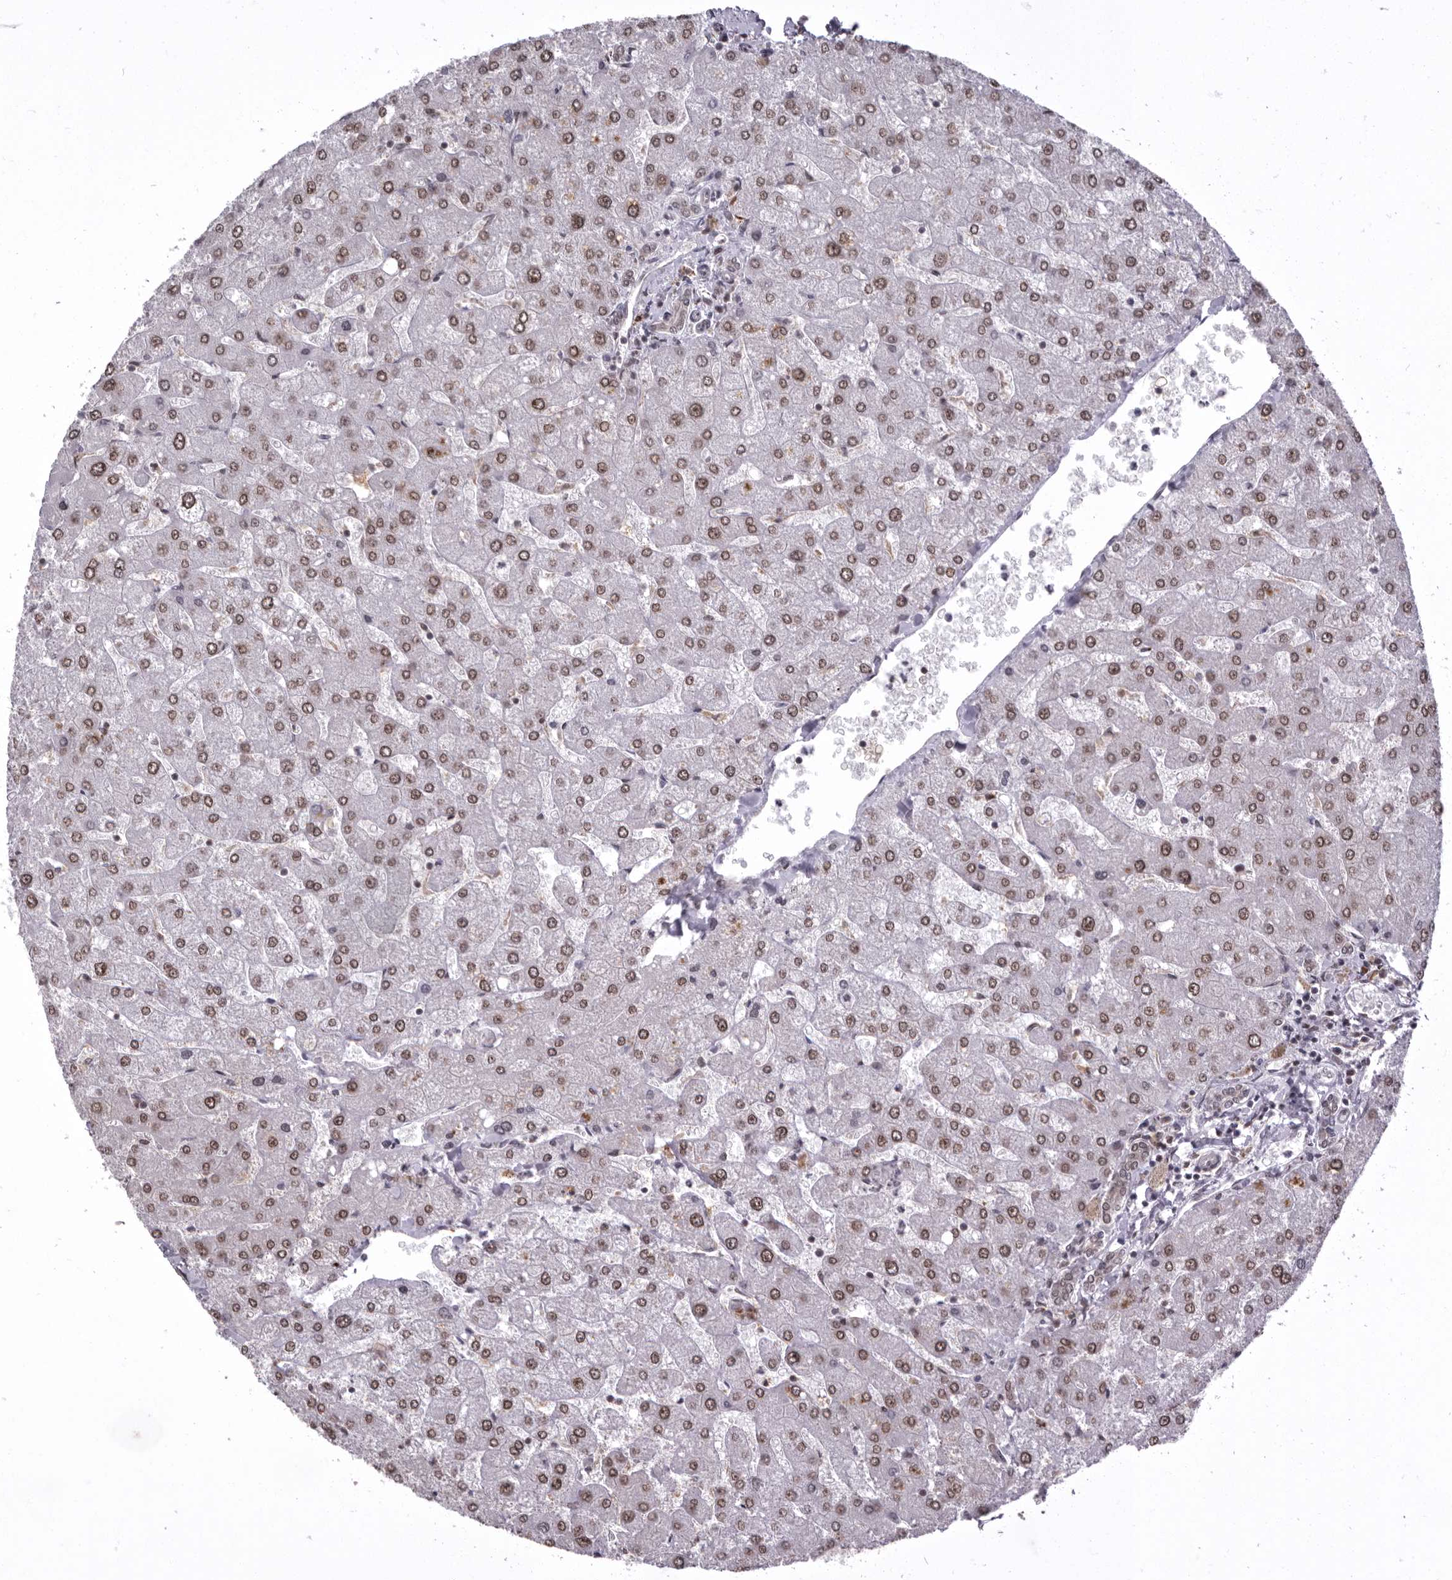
{"staining": {"intensity": "moderate", "quantity": ">75%", "location": "nuclear"}, "tissue": "liver", "cell_type": "Cholangiocytes", "image_type": "normal", "snomed": [{"axis": "morphology", "description": "Normal tissue, NOS"}, {"axis": "topography", "description": "Liver"}], "caption": "Liver was stained to show a protein in brown. There is medium levels of moderate nuclear staining in approximately >75% of cholangiocytes. The staining was performed using DAB (3,3'-diaminobenzidine), with brown indicating positive protein expression. Nuclei are stained blue with hematoxylin.", "gene": "CHTOP", "patient": {"sex": "male", "age": 55}}